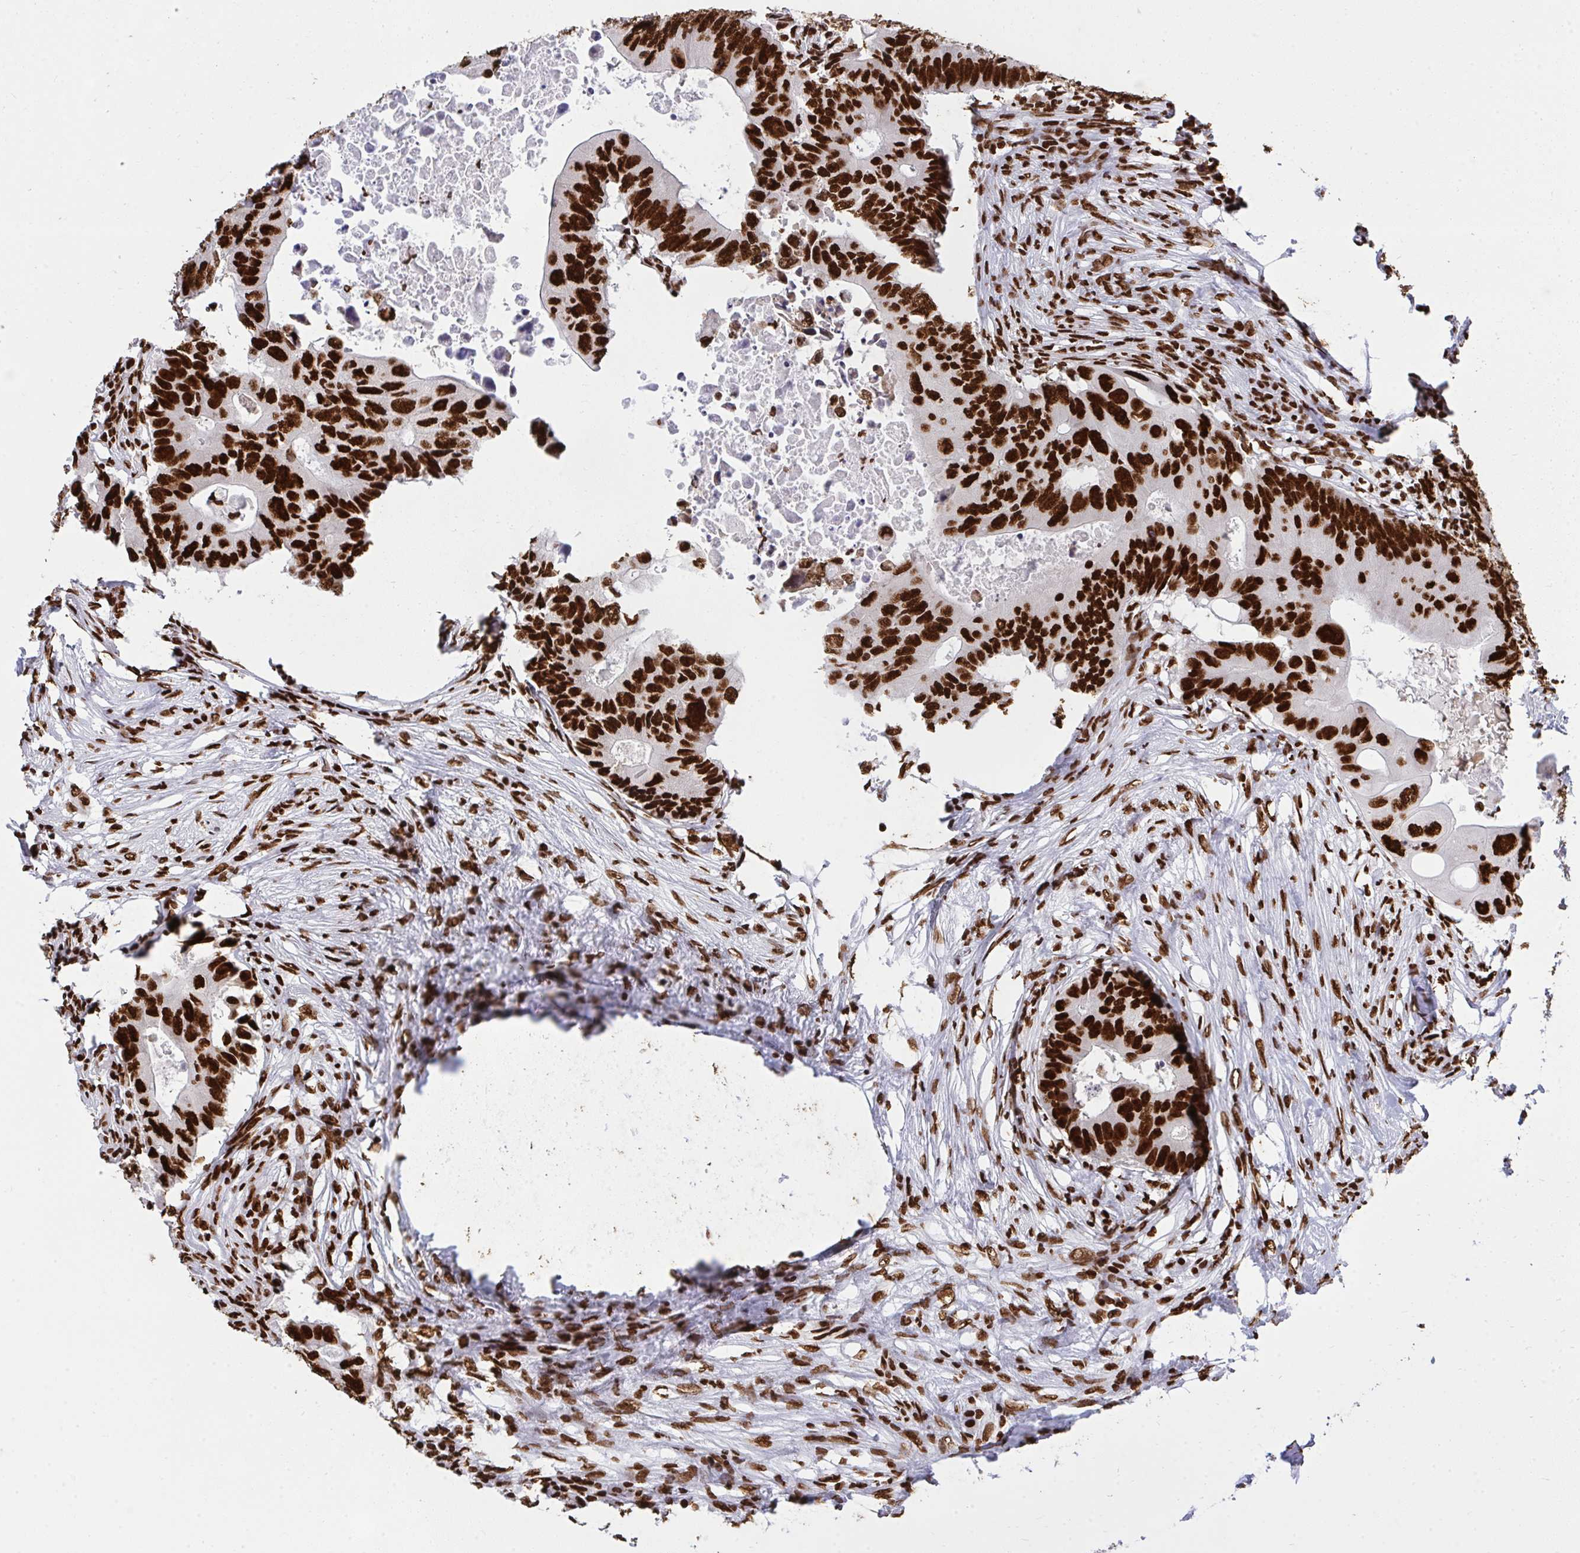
{"staining": {"intensity": "strong", "quantity": ">75%", "location": "nuclear"}, "tissue": "colorectal cancer", "cell_type": "Tumor cells", "image_type": "cancer", "snomed": [{"axis": "morphology", "description": "Adenocarcinoma, NOS"}, {"axis": "topography", "description": "Colon"}], "caption": "This micrograph shows colorectal adenocarcinoma stained with IHC to label a protein in brown. The nuclear of tumor cells show strong positivity for the protein. Nuclei are counter-stained blue.", "gene": "HNRNPL", "patient": {"sex": "male", "age": 71}}